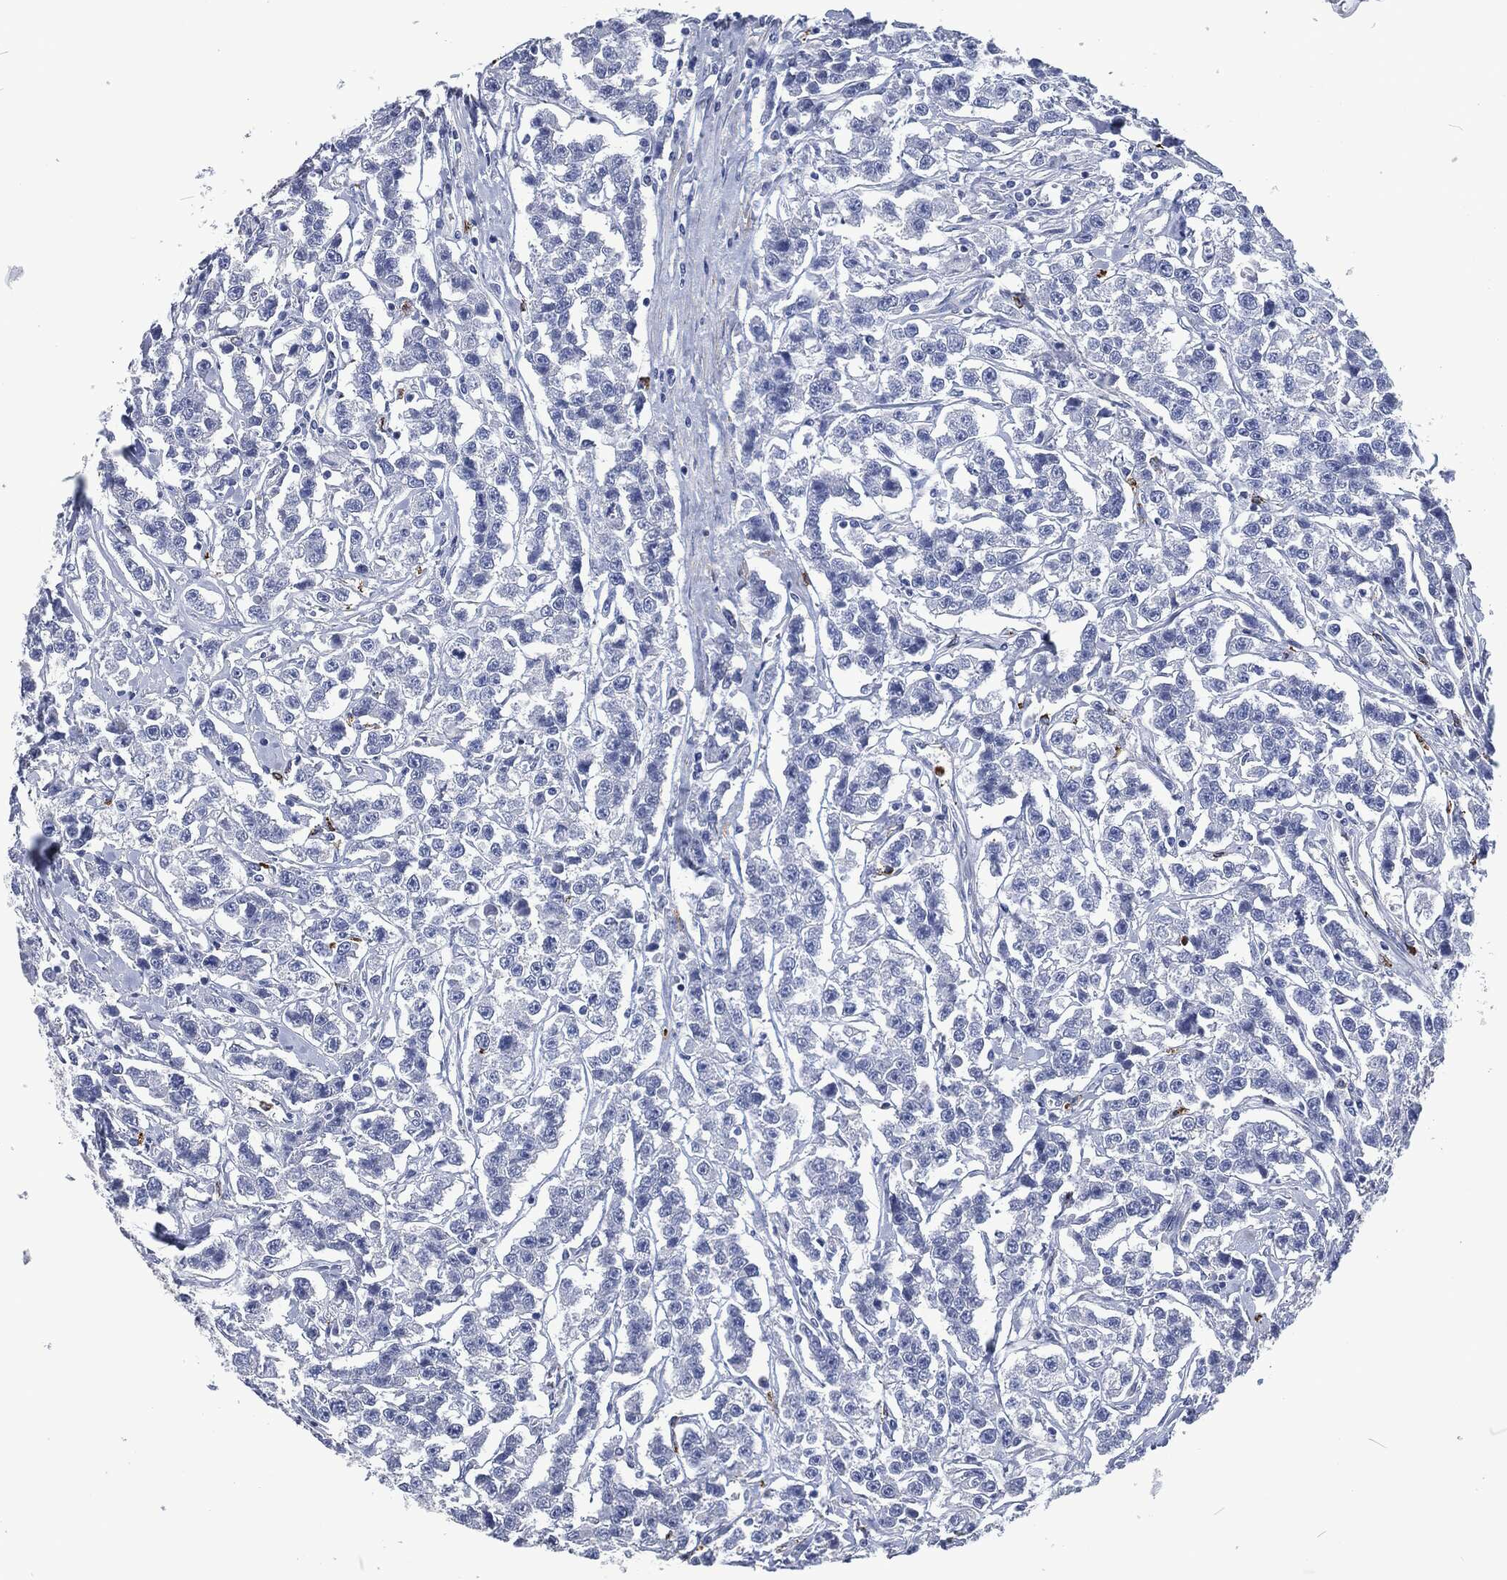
{"staining": {"intensity": "negative", "quantity": "none", "location": "none"}, "tissue": "testis cancer", "cell_type": "Tumor cells", "image_type": "cancer", "snomed": [{"axis": "morphology", "description": "Seminoma, NOS"}, {"axis": "topography", "description": "Testis"}], "caption": "Human testis cancer stained for a protein using IHC demonstrates no staining in tumor cells.", "gene": "MPO", "patient": {"sex": "male", "age": 59}}